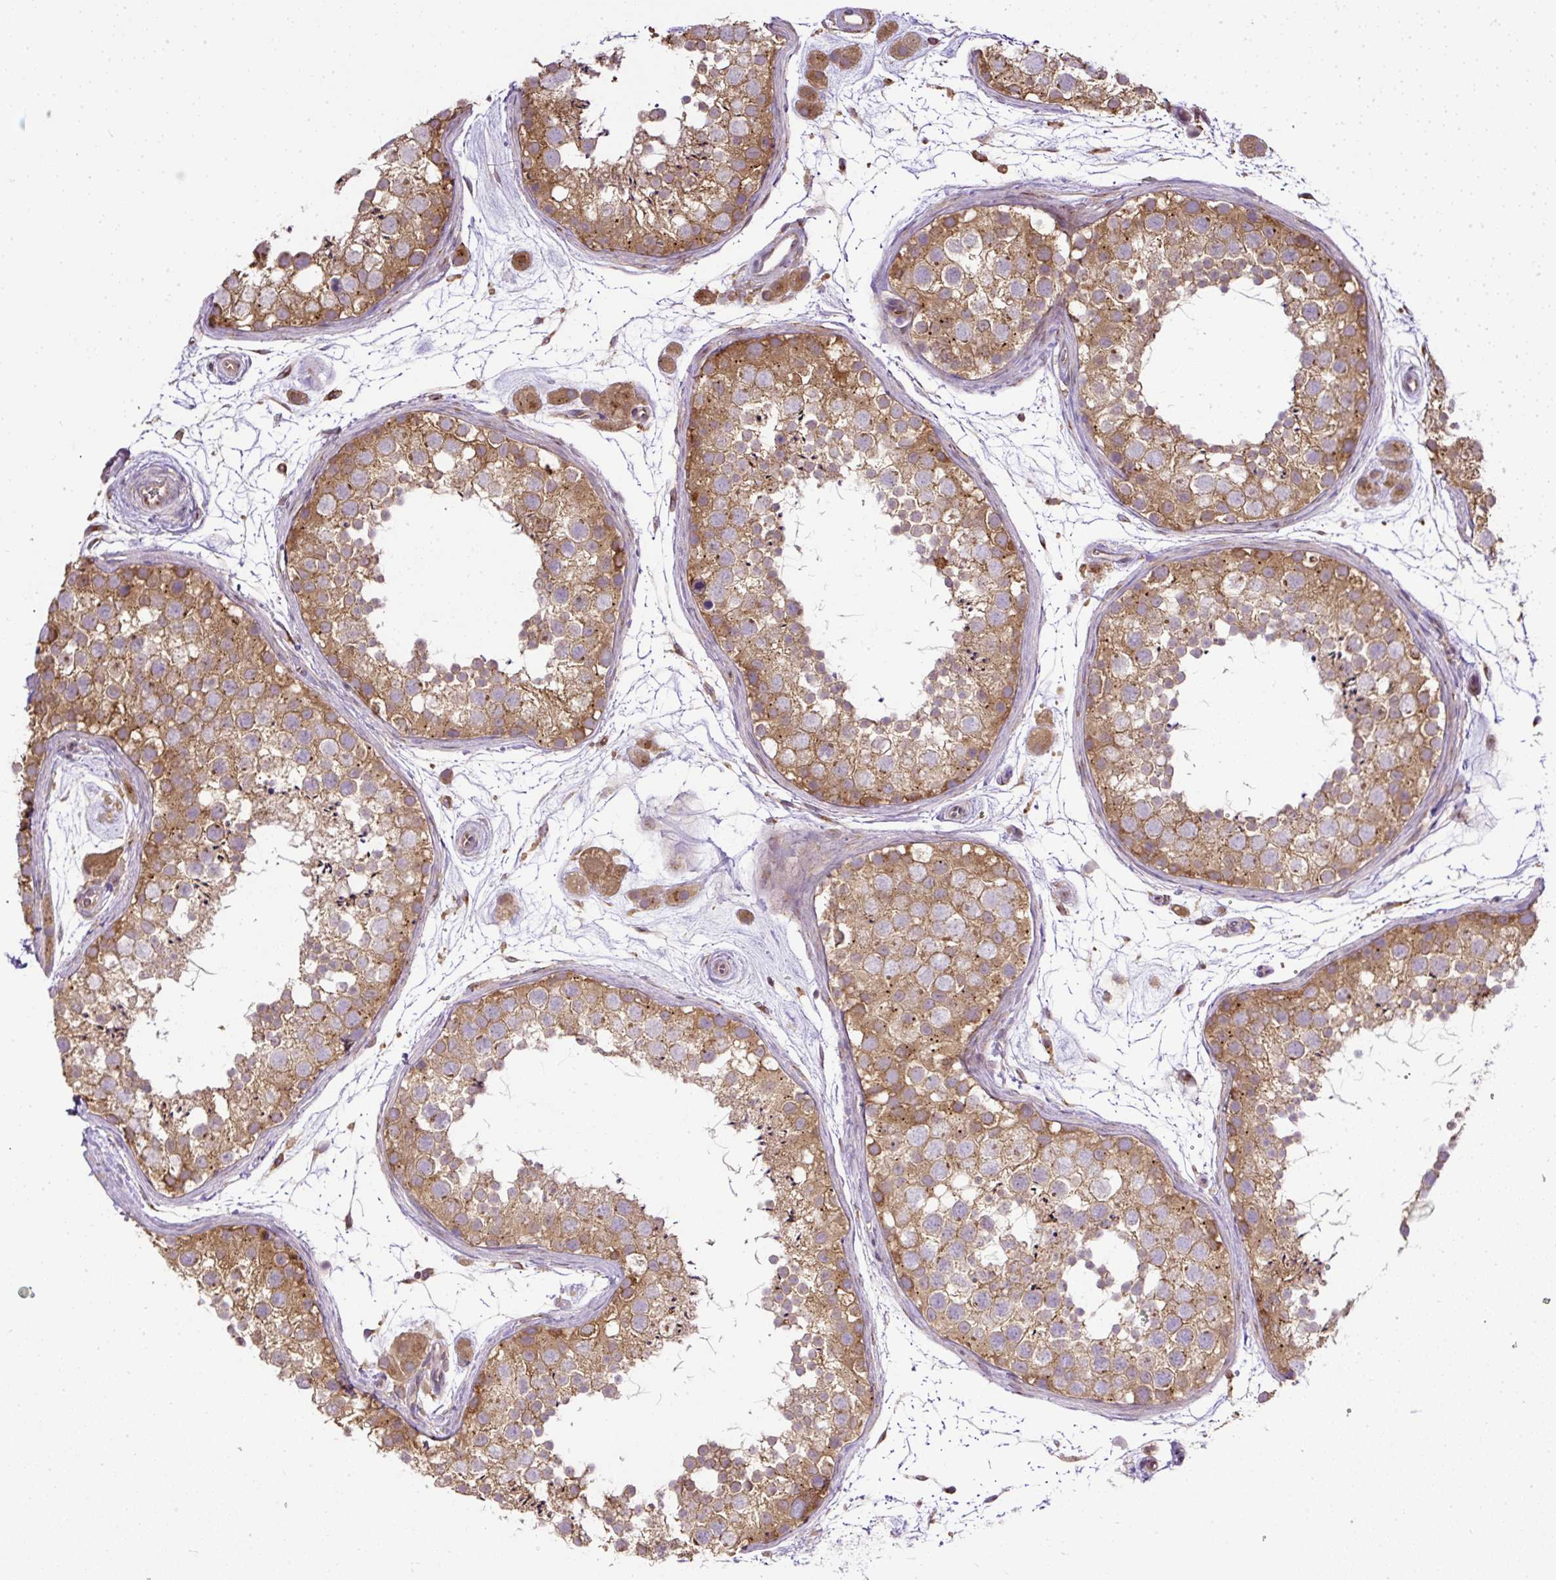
{"staining": {"intensity": "moderate", "quantity": "25%-75%", "location": "cytoplasmic/membranous"}, "tissue": "testis", "cell_type": "Cells in seminiferous ducts", "image_type": "normal", "snomed": [{"axis": "morphology", "description": "Normal tissue, NOS"}, {"axis": "topography", "description": "Testis"}], "caption": "This is a micrograph of immunohistochemistry (IHC) staining of normal testis, which shows moderate positivity in the cytoplasmic/membranous of cells in seminiferous ducts.", "gene": "SMC4", "patient": {"sex": "male", "age": 41}}